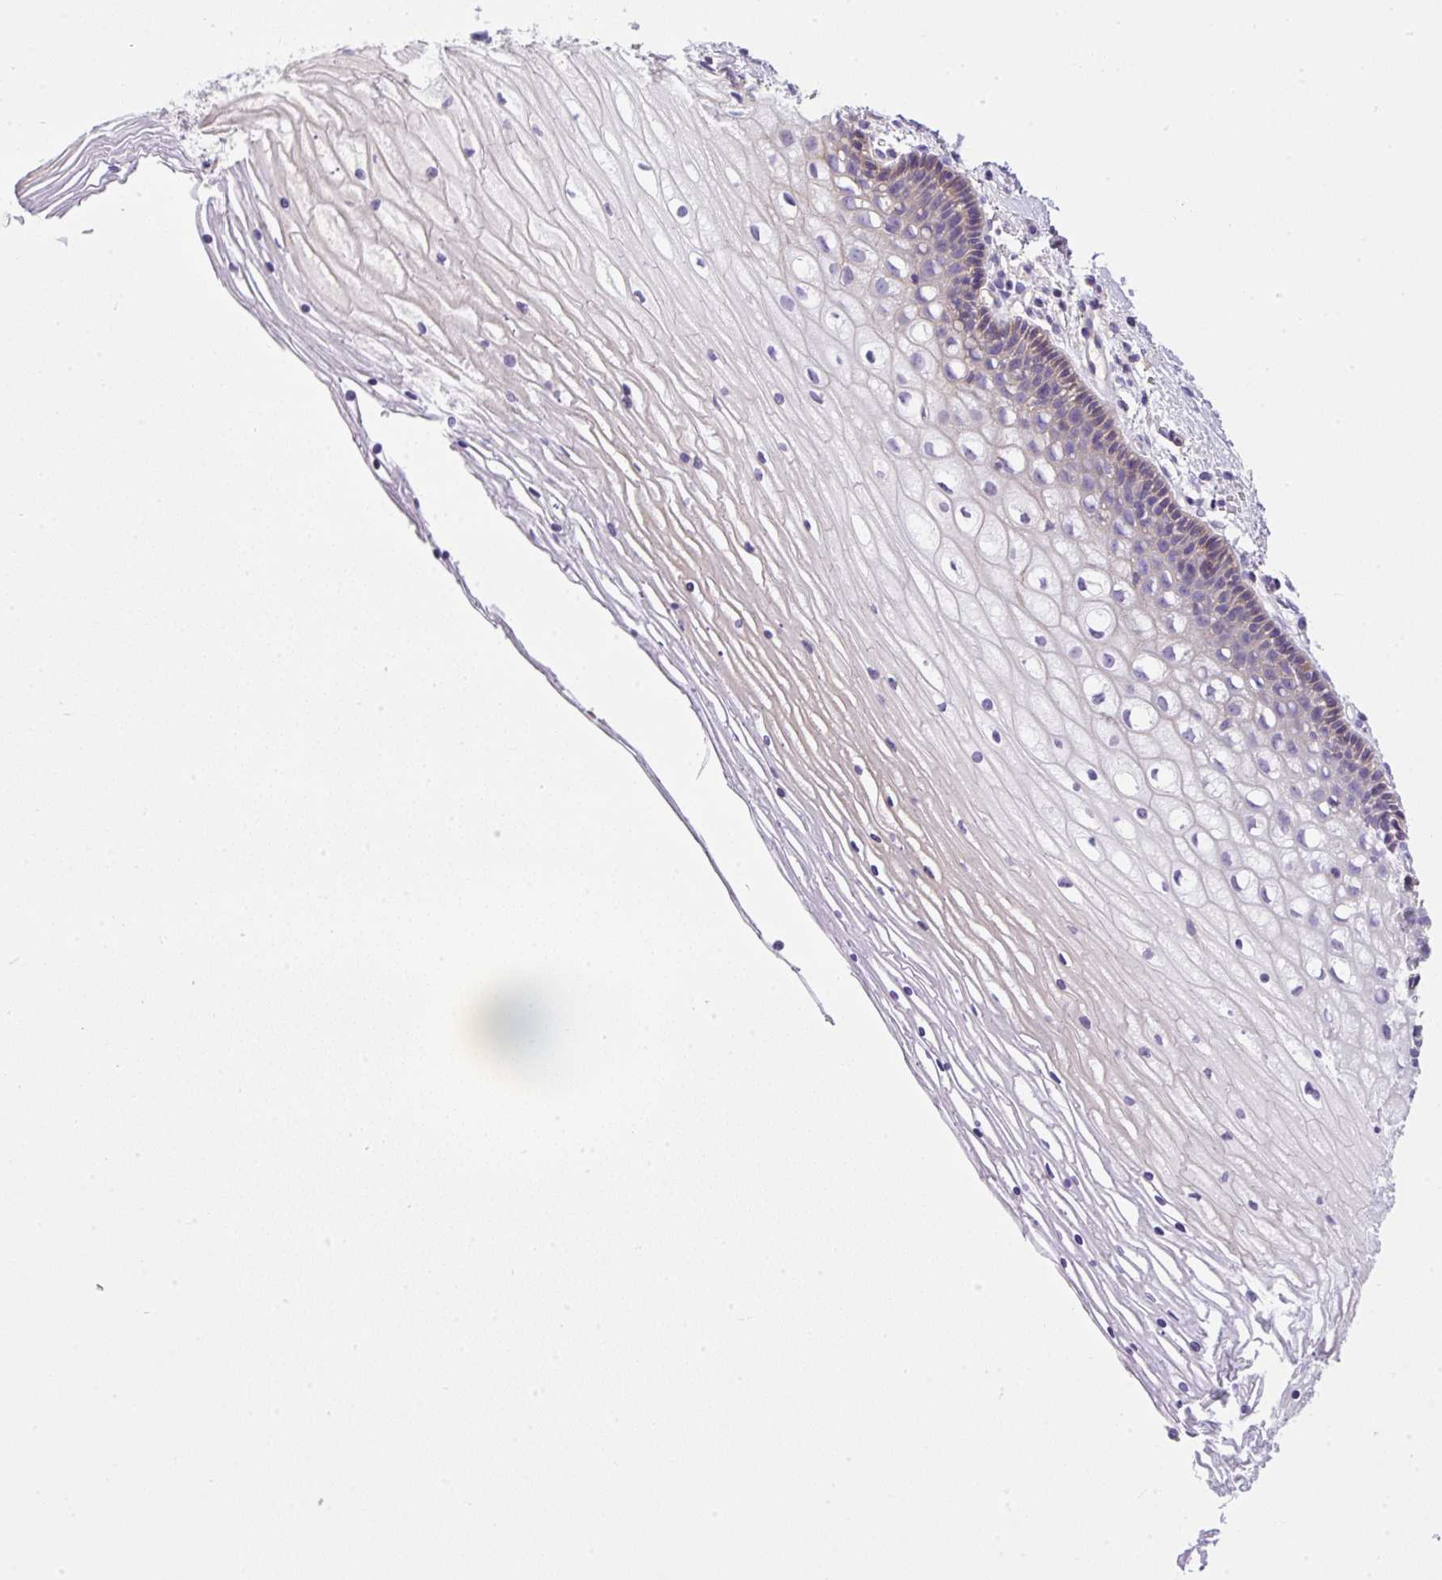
{"staining": {"intensity": "weak", "quantity": "<25%", "location": "cytoplasmic/membranous"}, "tissue": "cervix", "cell_type": "Squamous epithelial cells", "image_type": "normal", "snomed": [{"axis": "morphology", "description": "Normal tissue, NOS"}, {"axis": "topography", "description": "Cervix"}], "caption": "The image demonstrates no staining of squamous epithelial cells in unremarkable cervix.", "gene": "NPTN", "patient": {"sex": "female", "age": 36}}